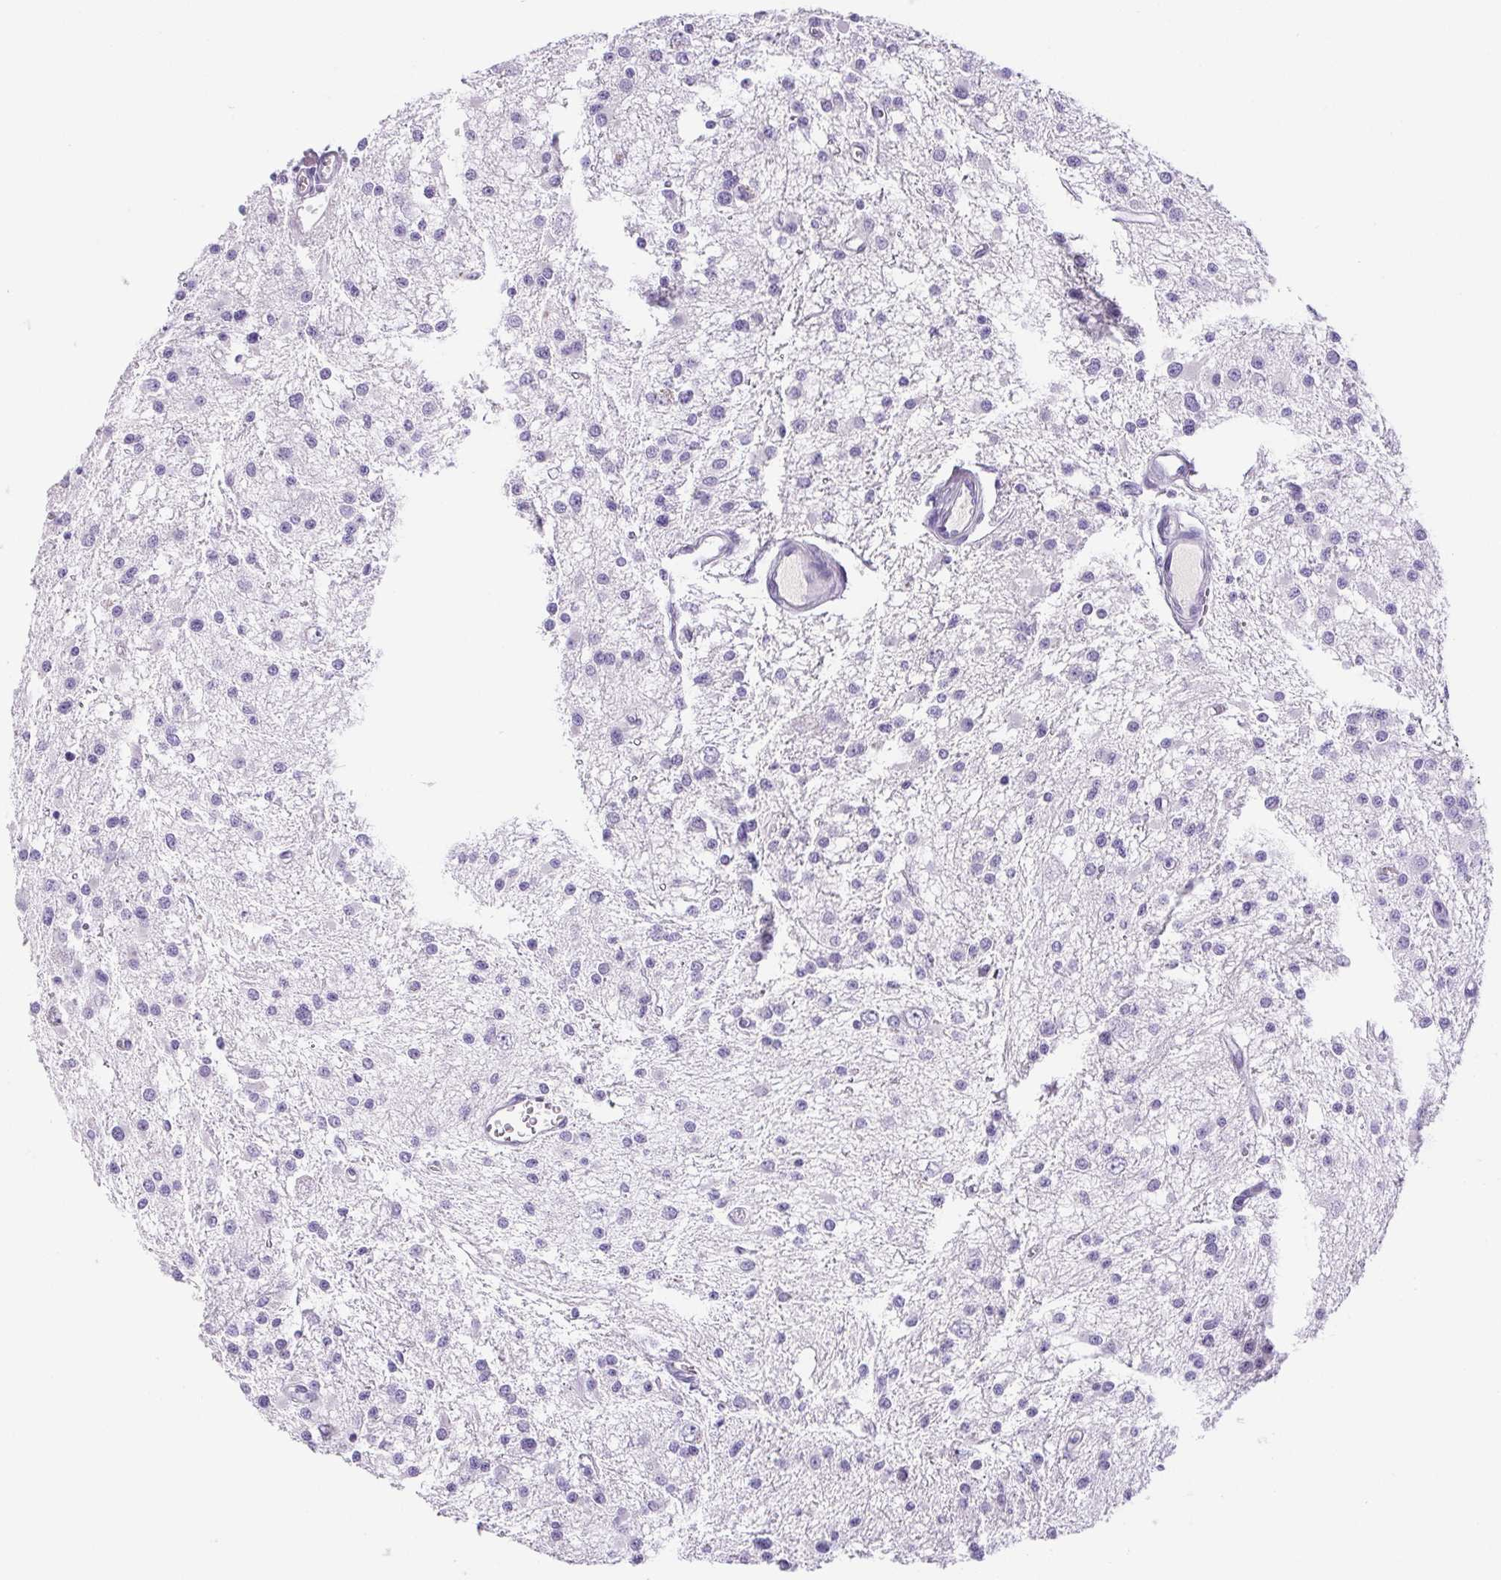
{"staining": {"intensity": "negative", "quantity": "none", "location": "none"}, "tissue": "glioma", "cell_type": "Tumor cells", "image_type": "cancer", "snomed": [{"axis": "morphology", "description": "Glioma, malignant, High grade"}, {"axis": "topography", "description": "Brain"}], "caption": "This is an immunohistochemistry micrograph of human glioma. There is no expression in tumor cells.", "gene": "PAPPA2", "patient": {"sex": "male", "age": 54}}